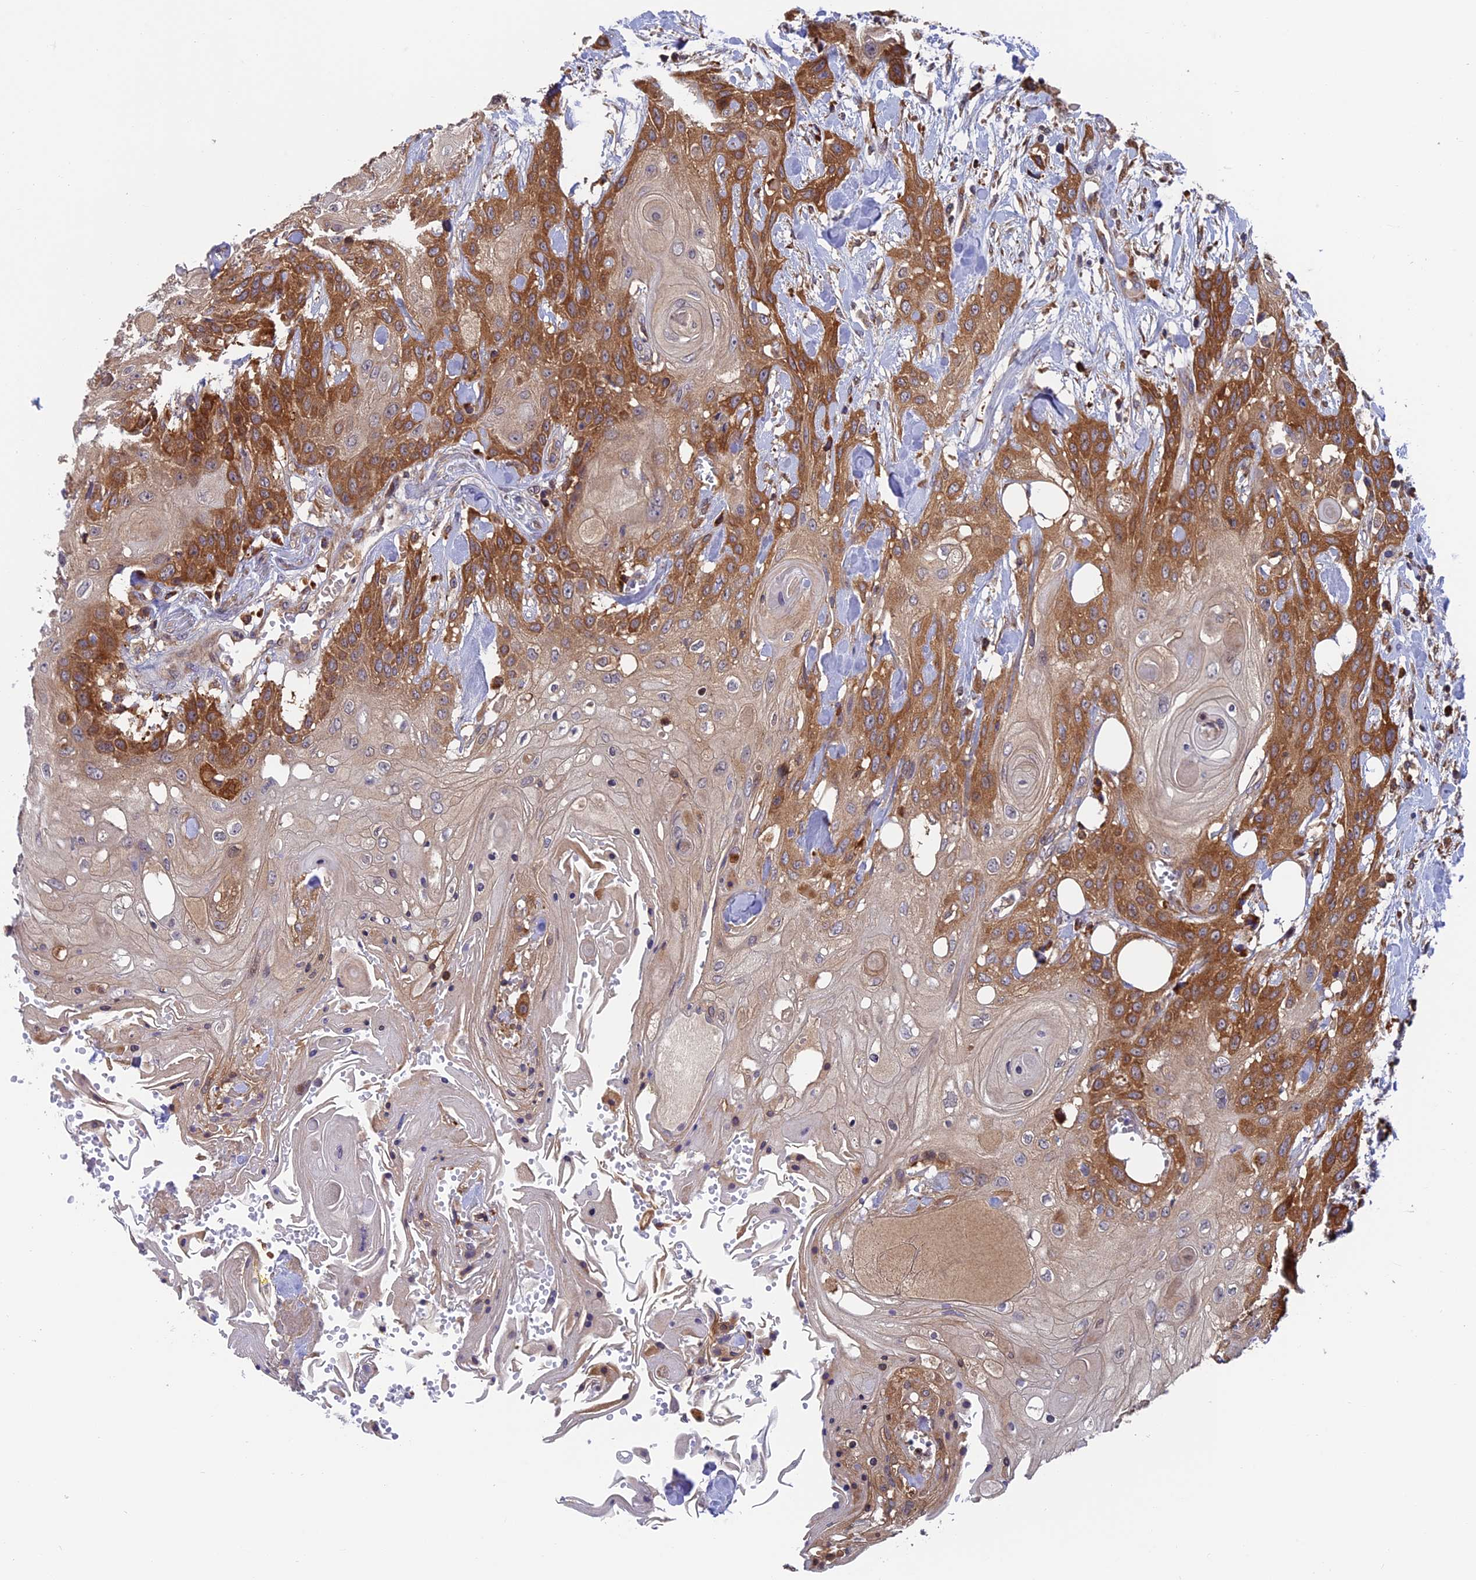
{"staining": {"intensity": "moderate", "quantity": ">75%", "location": "cytoplasmic/membranous"}, "tissue": "head and neck cancer", "cell_type": "Tumor cells", "image_type": "cancer", "snomed": [{"axis": "morphology", "description": "Squamous cell carcinoma, NOS"}, {"axis": "topography", "description": "Head-Neck"}], "caption": "Immunohistochemistry (IHC) image of neoplastic tissue: squamous cell carcinoma (head and neck) stained using IHC reveals medium levels of moderate protein expression localized specifically in the cytoplasmic/membranous of tumor cells, appearing as a cytoplasmic/membranous brown color.", "gene": "IPO5", "patient": {"sex": "female", "age": 43}}